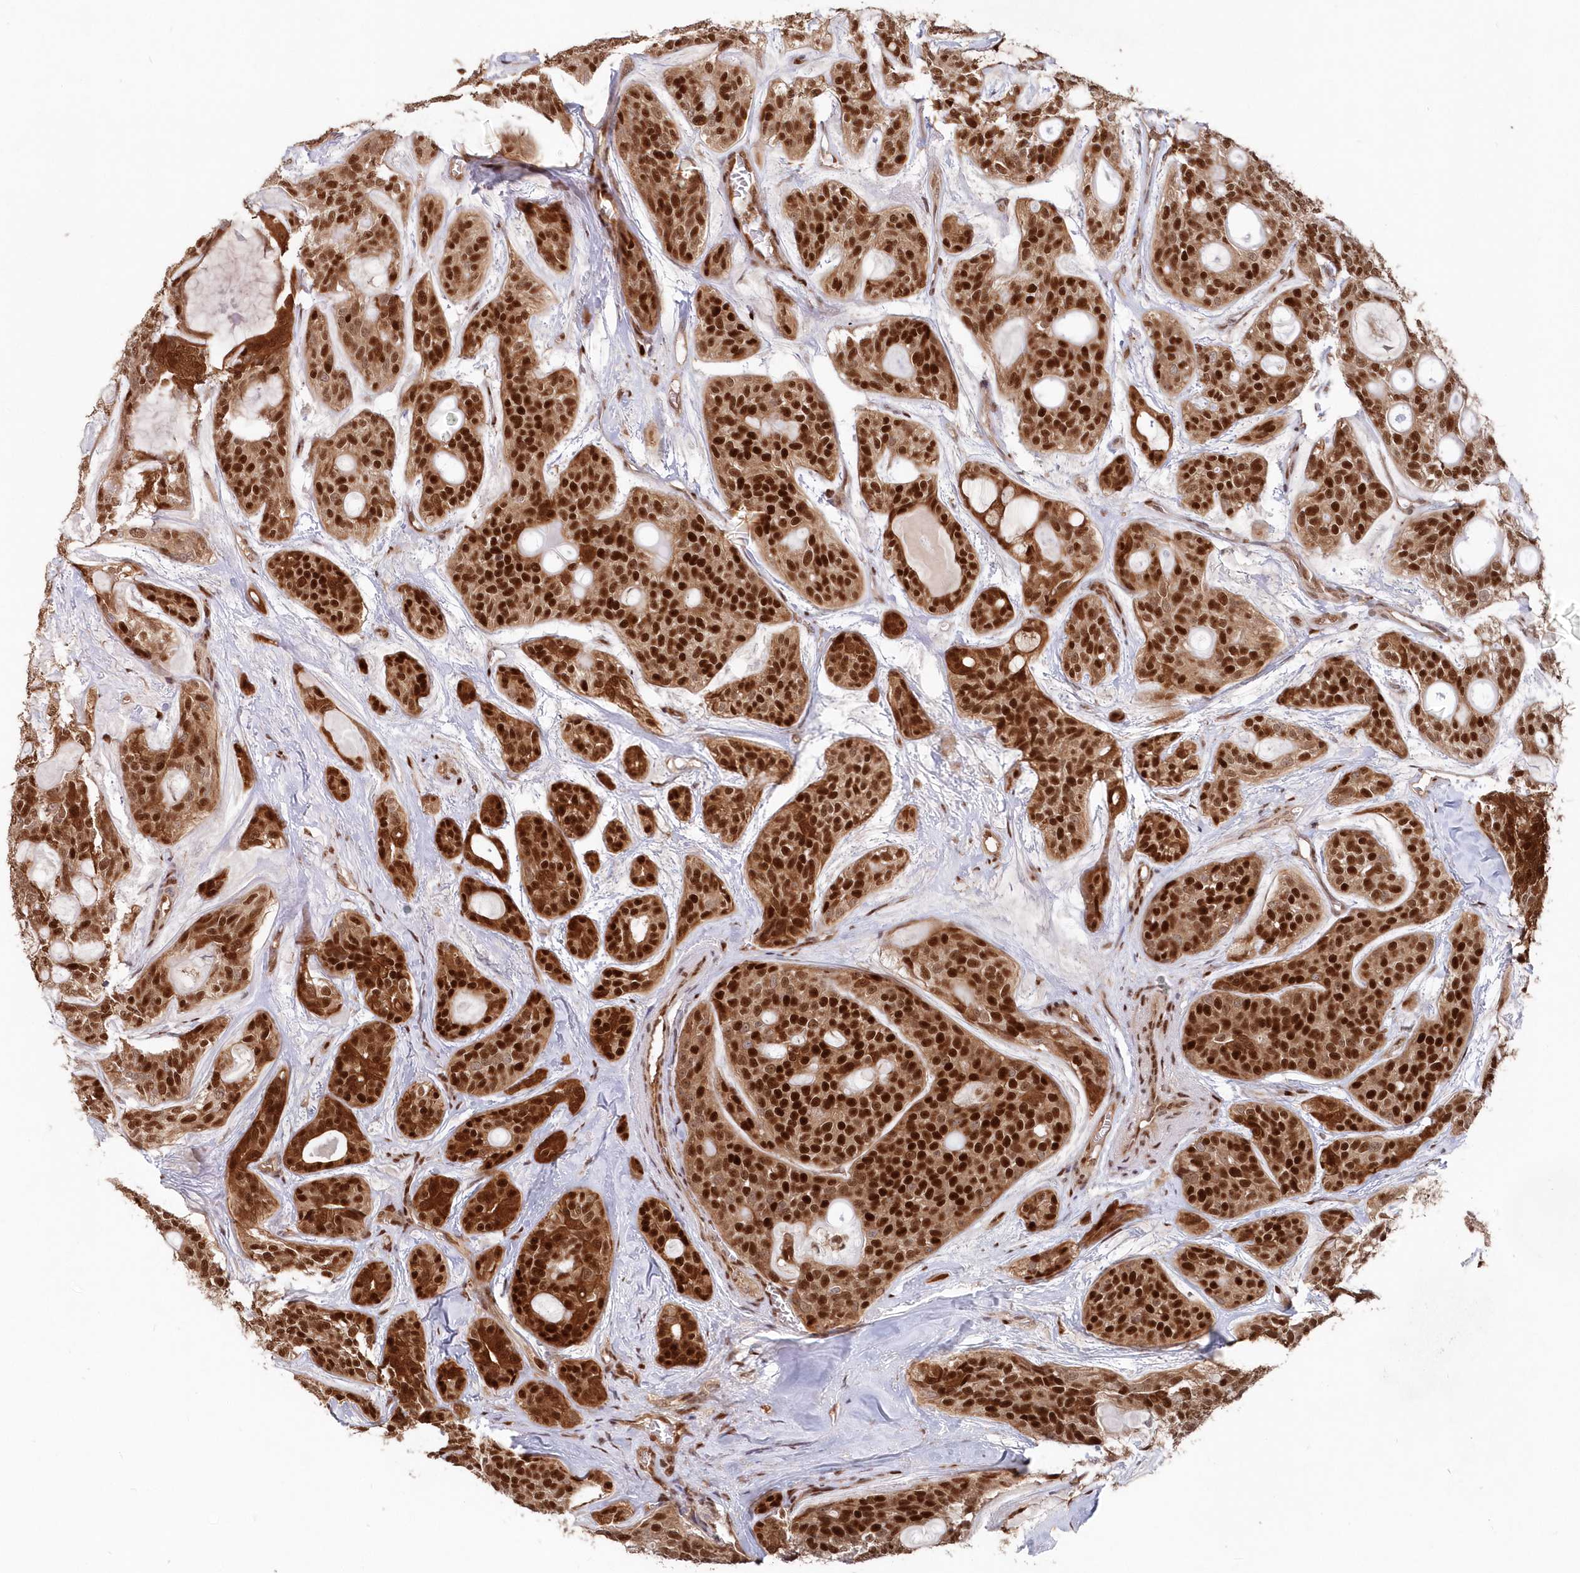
{"staining": {"intensity": "strong", "quantity": ">75%", "location": "cytoplasmic/membranous,nuclear"}, "tissue": "head and neck cancer", "cell_type": "Tumor cells", "image_type": "cancer", "snomed": [{"axis": "morphology", "description": "Adenocarcinoma, NOS"}, {"axis": "topography", "description": "Head-Neck"}], "caption": "Immunohistochemistry (IHC) image of neoplastic tissue: head and neck adenocarcinoma stained using immunohistochemistry (IHC) displays high levels of strong protein expression localized specifically in the cytoplasmic/membranous and nuclear of tumor cells, appearing as a cytoplasmic/membranous and nuclear brown color.", "gene": "ABHD14B", "patient": {"sex": "male", "age": 66}}